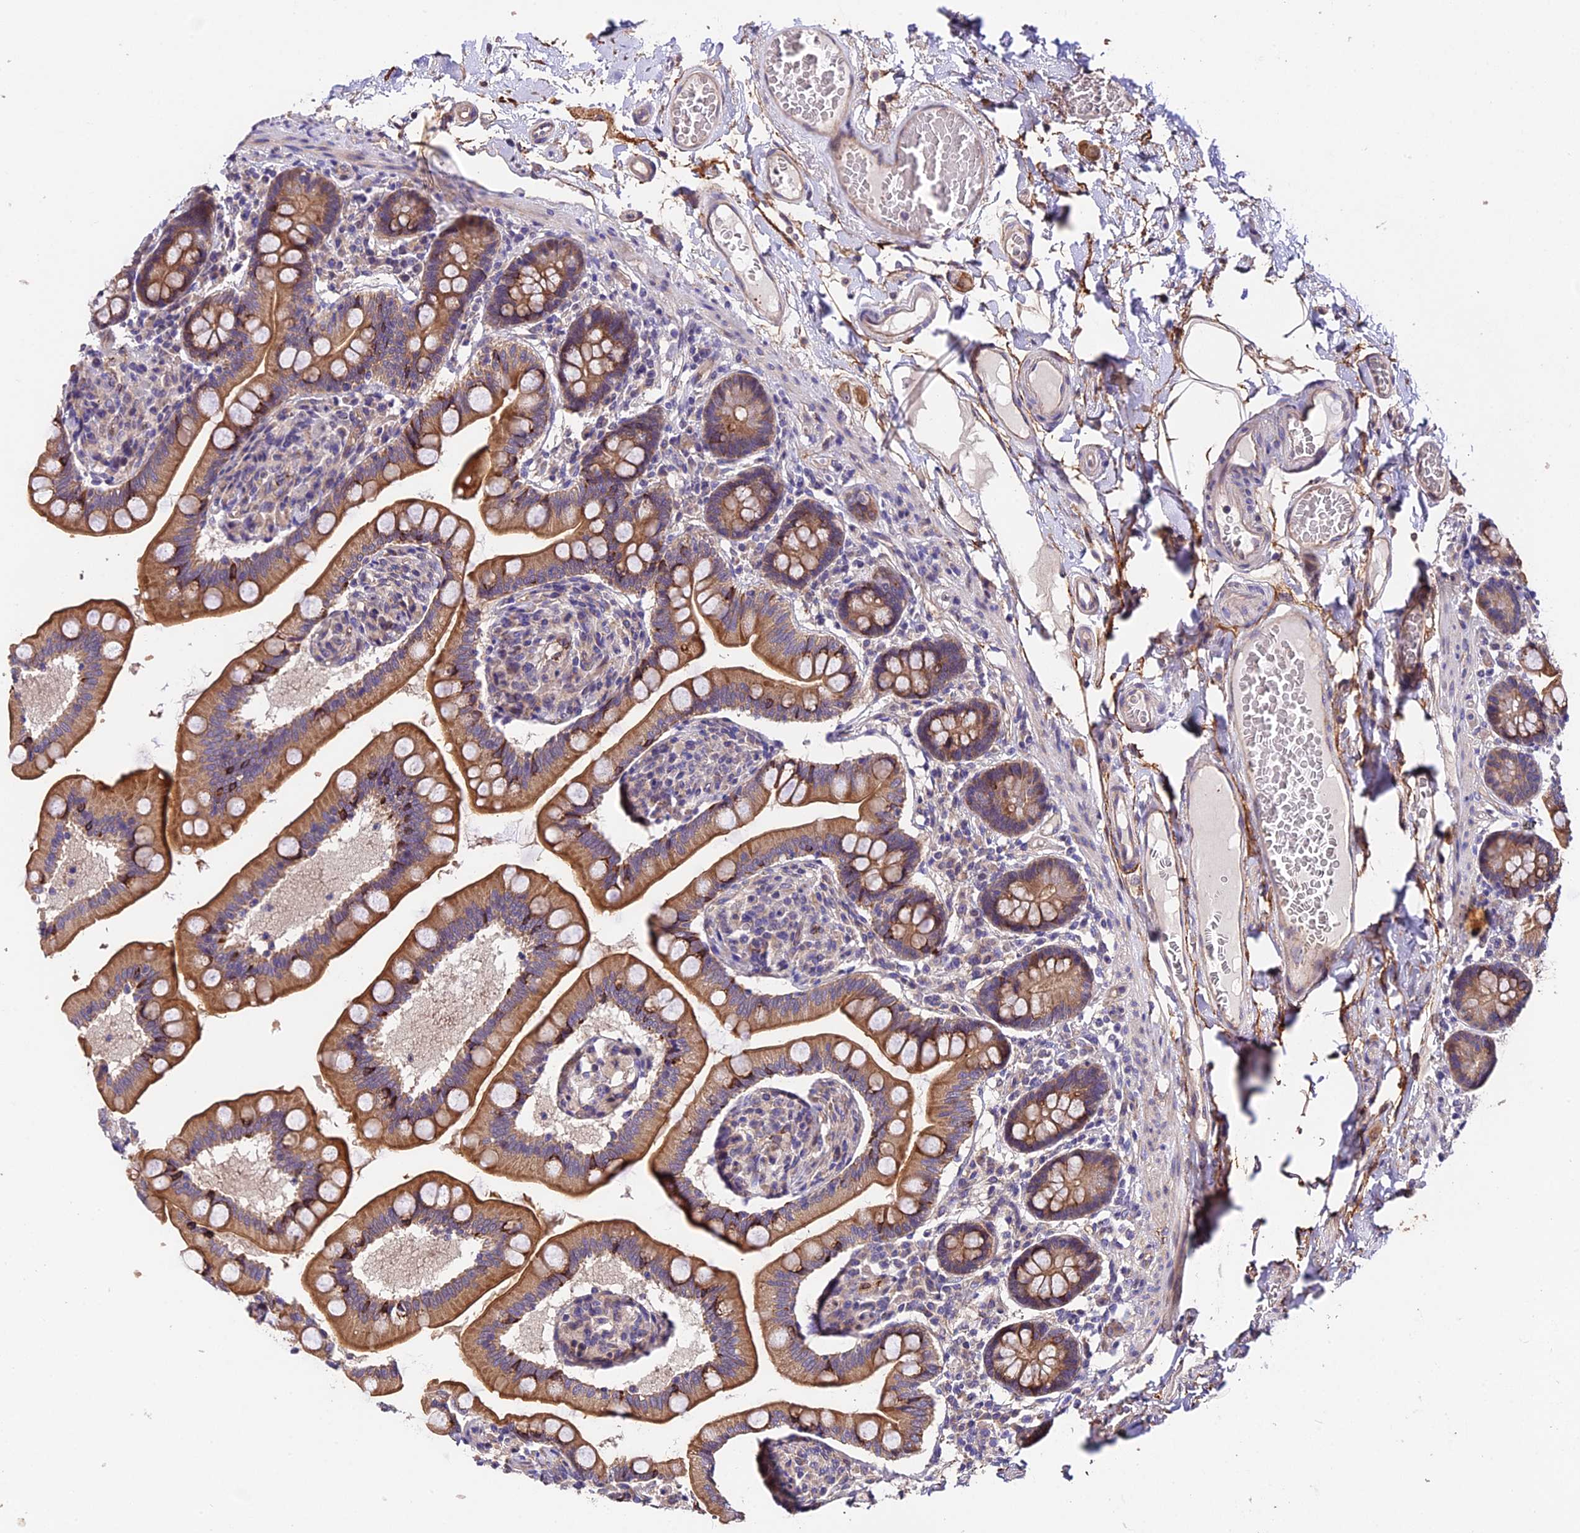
{"staining": {"intensity": "strong", "quantity": ">75%", "location": "cytoplasmic/membranous"}, "tissue": "small intestine", "cell_type": "Glandular cells", "image_type": "normal", "snomed": [{"axis": "morphology", "description": "Normal tissue, NOS"}, {"axis": "topography", "description": "Small intestine"}], "caption": "Small intestine stained for a protein (brown) demonstrates strong cytoplasmic/membranous positive expression in about >75% of glandular cells.", "gene": "TRMT1", "patient": {"sex": "female", "age": 64}}